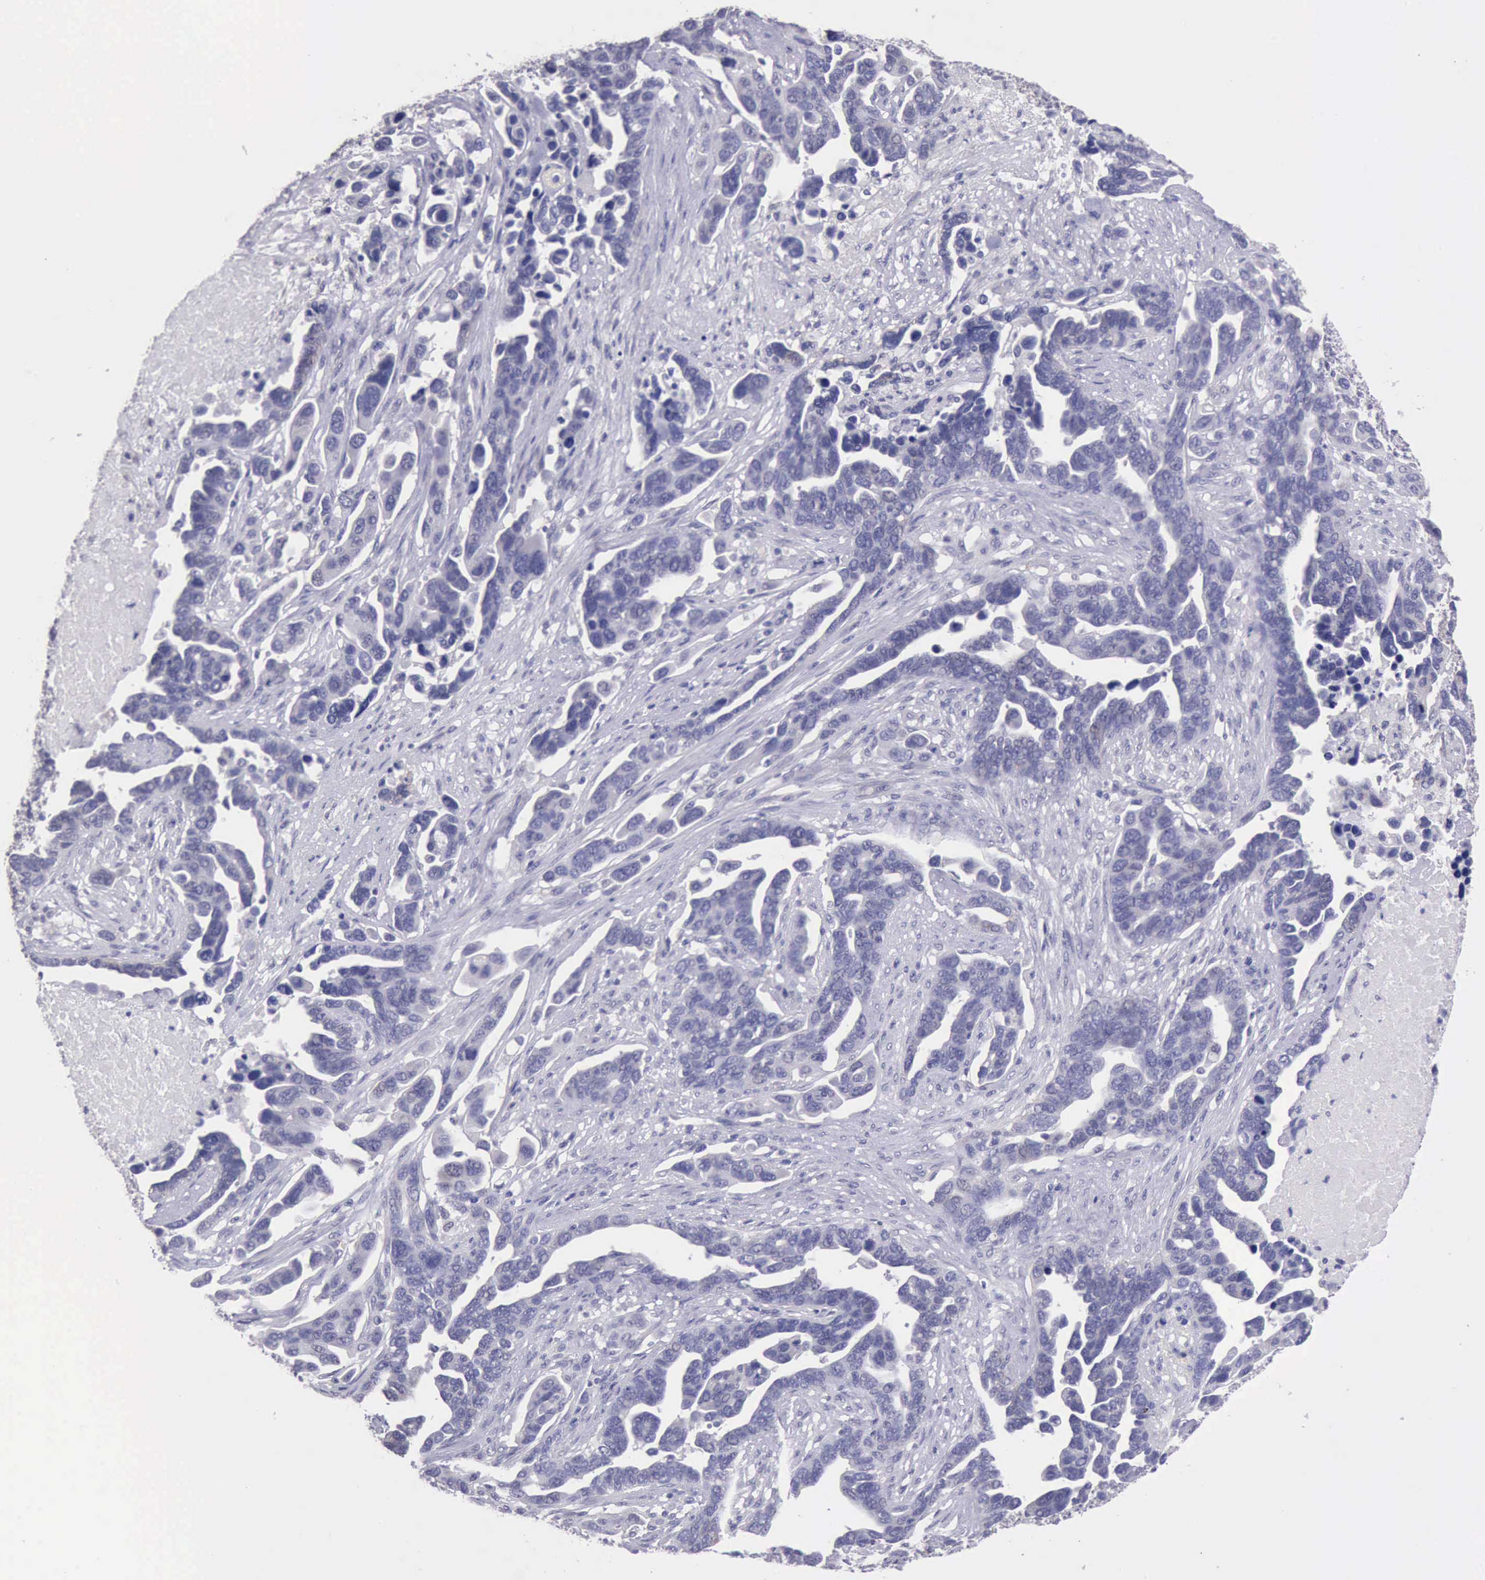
{"staining": {"intensity": "negative", "quantity": "none", "location": "none"}, "tissue": "ovarian cancer", "cell_type": "Tumor cells", "image_type": "cancer", "snomed": [{"axis": "morphology", "description": "Cystadenocarcinoma, serous, NOS"}, {"axis": "topography", "description": "Ovary"}], "caption": "Immunohistochemistry (IHC) photomicrograph of ovarian cancer (serous cystadenocarcinoma) stained for a protein (brown), which shows no expression in tumor cells.", "gene": "KCND1", "patient": {"sex": "female", "age": 54}}